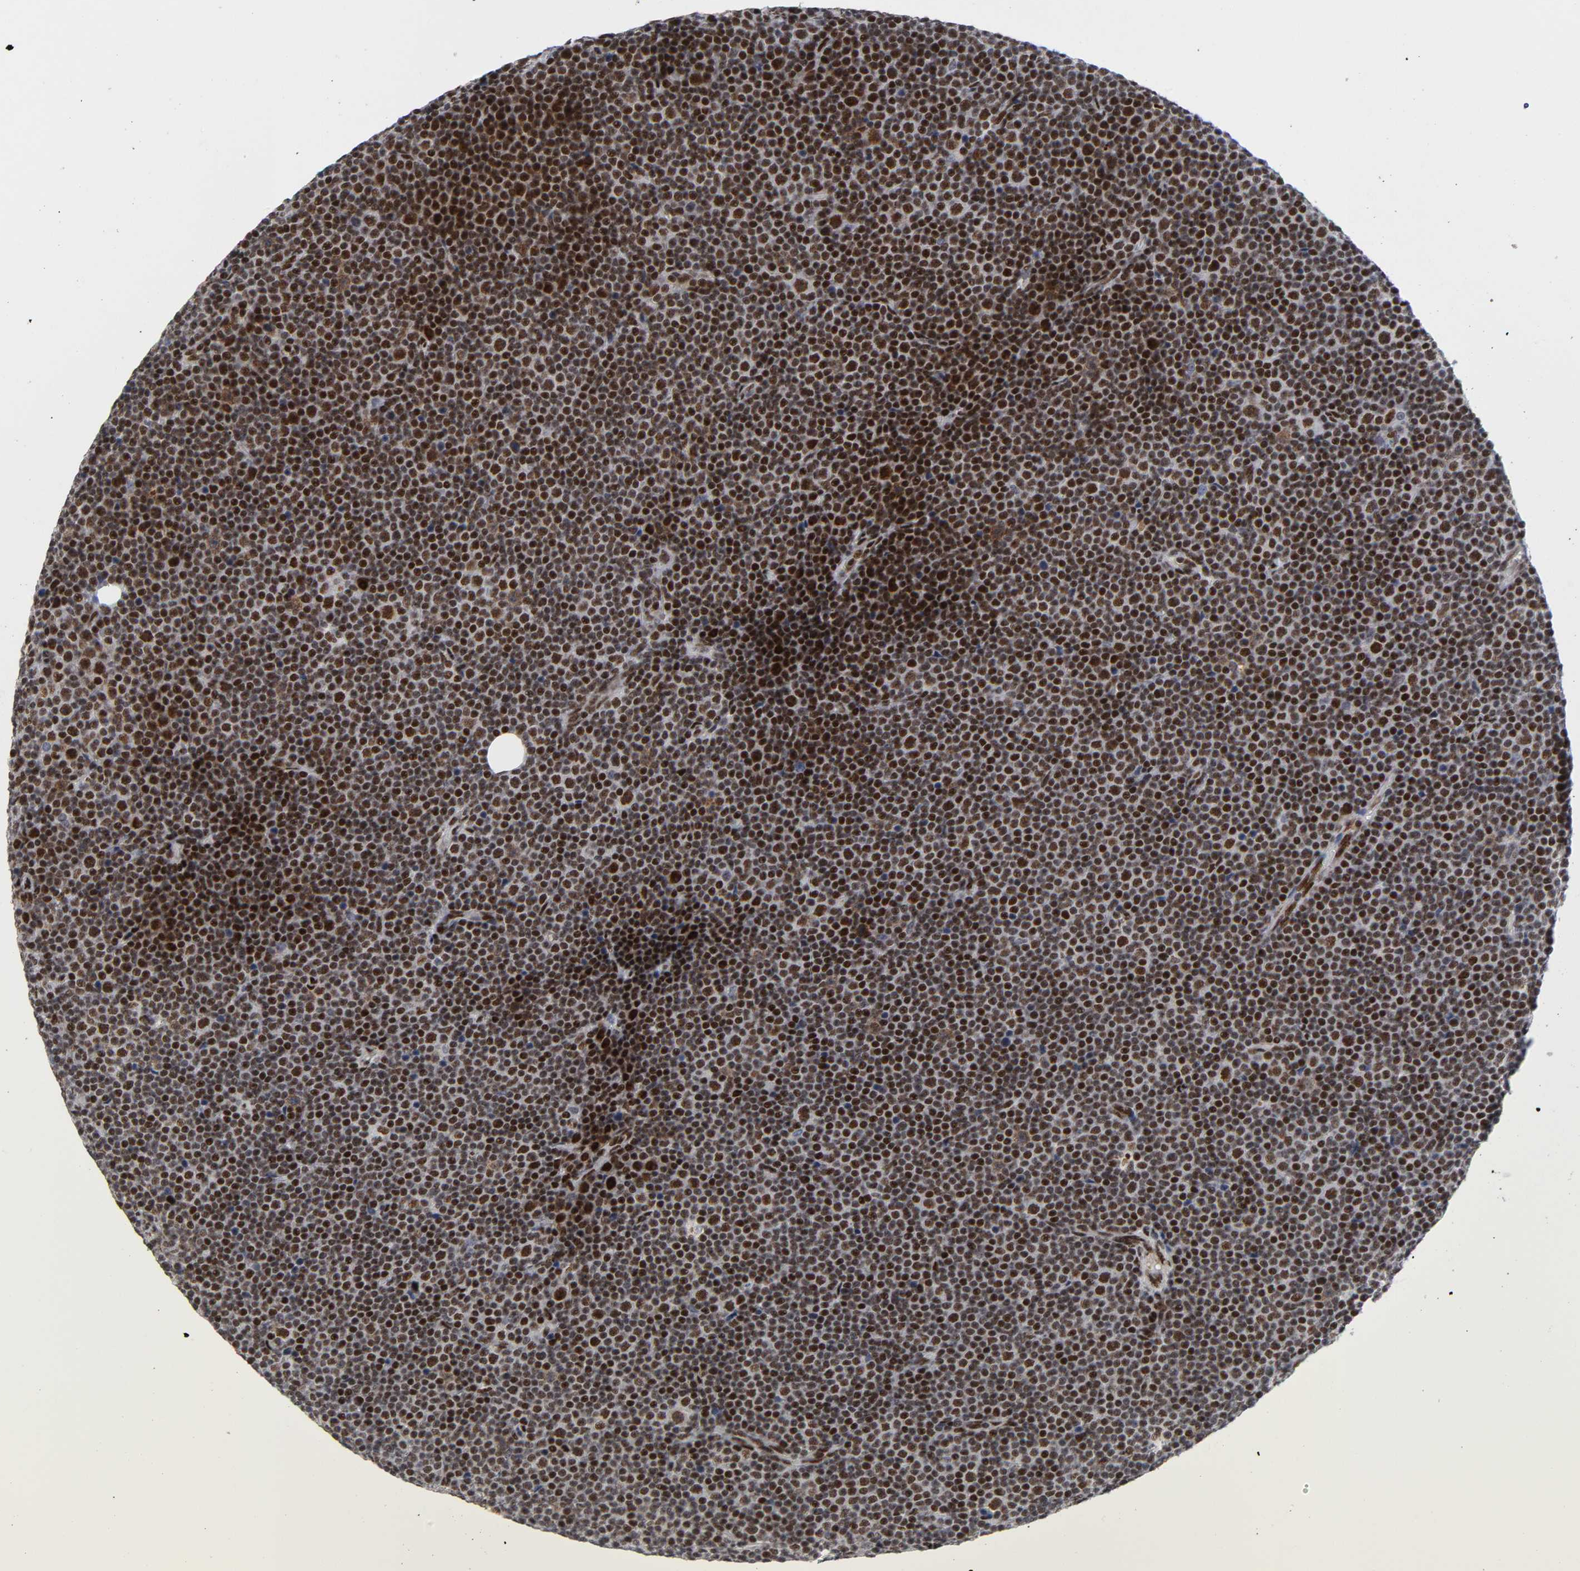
{"staining": {"intensity": "strong", "quantity": ">75%", "location": "nuclear"}, "tissue": "lymphoma", "cell_type": "Tumor cells", "image_type": "cancer", "snomed": [{"axis": "morphology", "description": "Malignant lymphoma, non-Hodgkin's type, Low grade"}, {"axis": "topography", "description": "Lymph node"}], "caption": "Protein expression analysis of human lymphoma reveals strong nuclear expression in about >75% of tumor cells.", "gene": "CREBBP", "patient": {"sex": "female", "age": 67}}